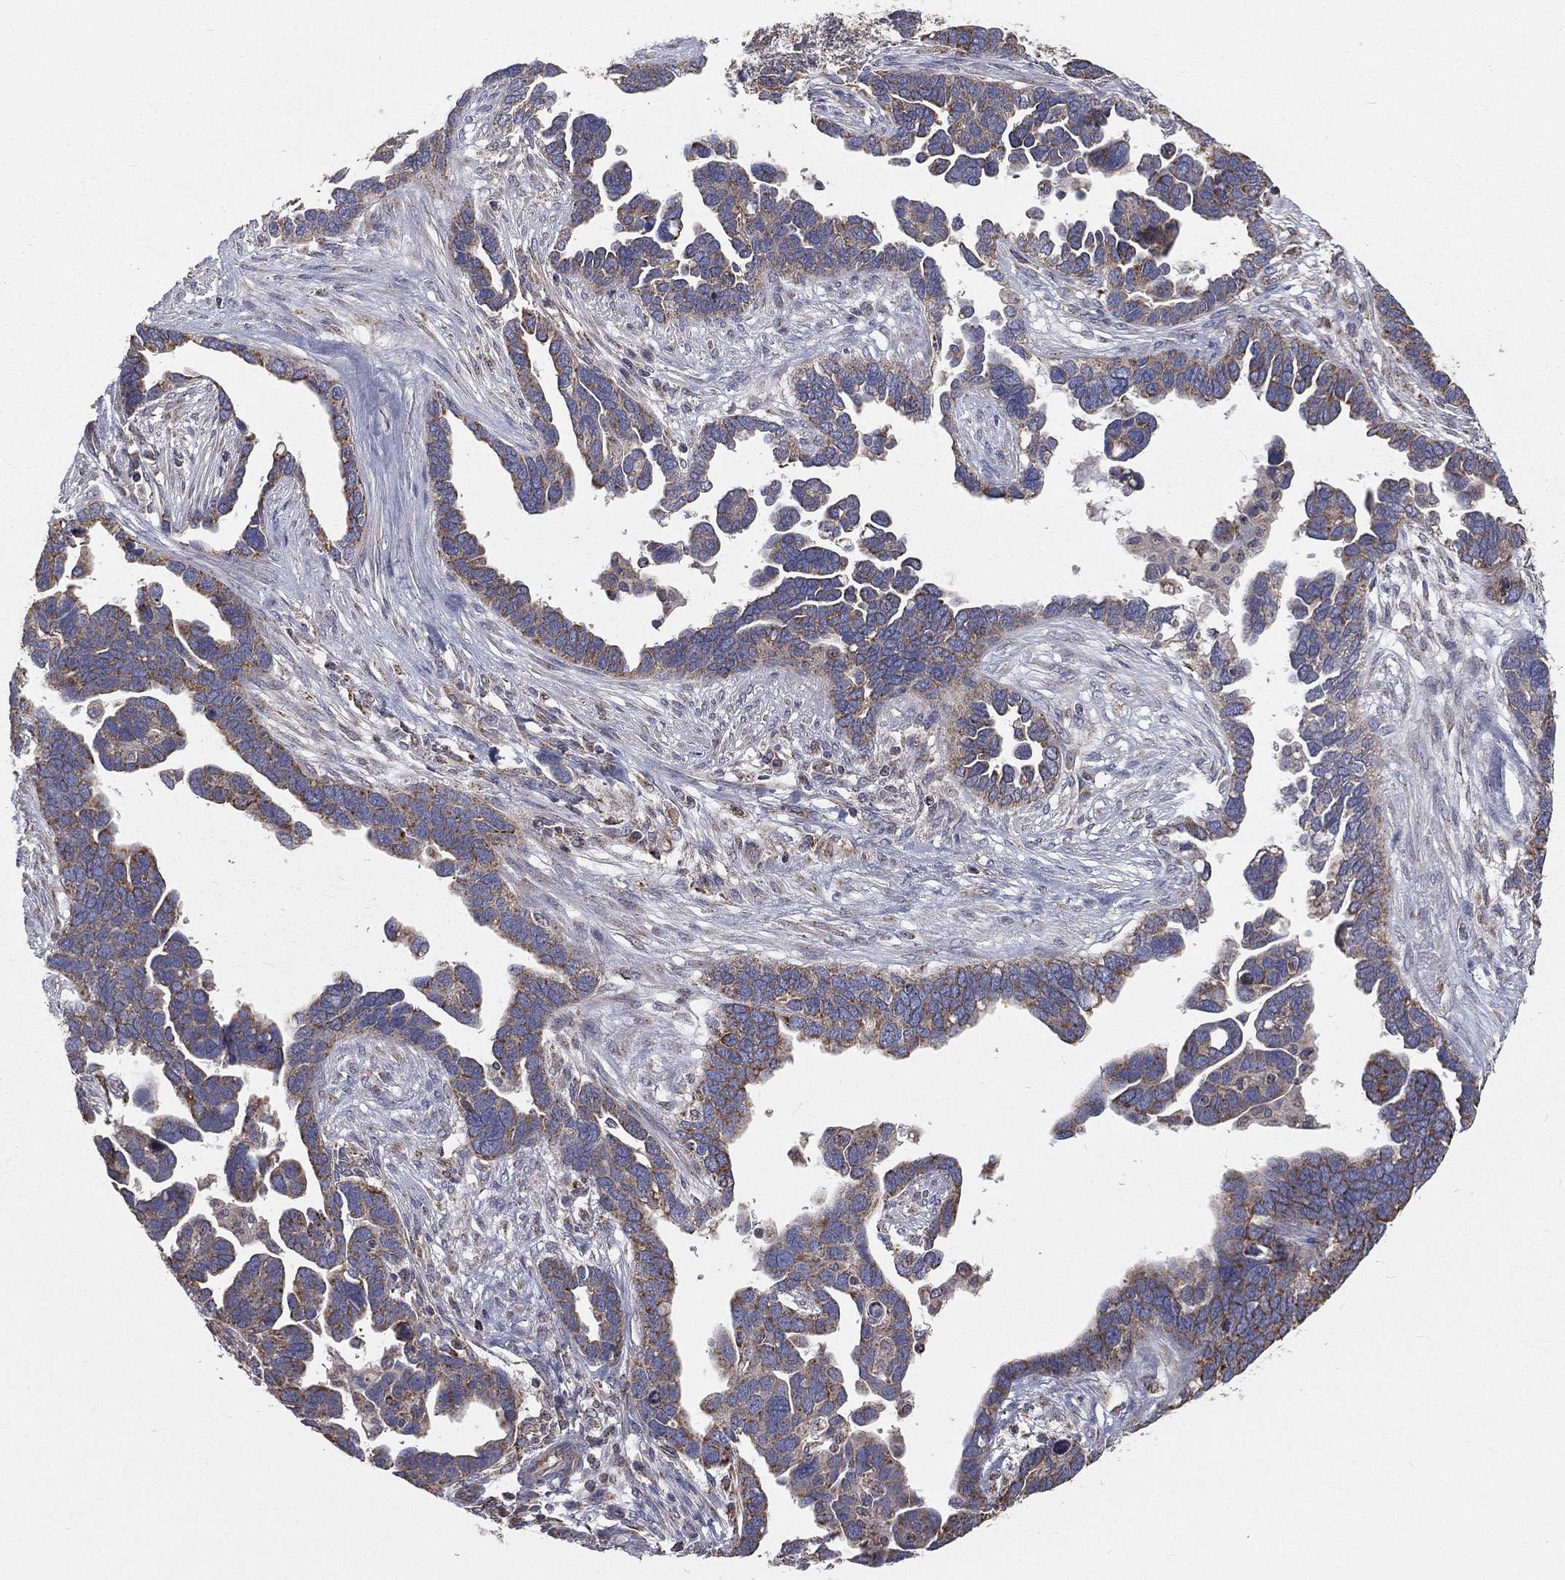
{"staining": {"intensity": "weak", "quantity": "25%-75%", "location": "cytoplasmic/membranous"}, "tissue": "ovarian cancer", "cell_type": "Tumor cells", "image_type": "cancer", "snomed": [{"axis": "morphology", "description": "Cystadenocarcinoma, serous, NOS"}, {"axis": "topography", "description": "Ovary"}], "caption": "Protein expression analysis of human ovarian serous cystadenocarcinoma reveals weak cytoplasmic/membranous staining in approximately 25%-75% of tumor cells.", "gene": "HADH", "patient": {"sex": "female", "age": 54}}